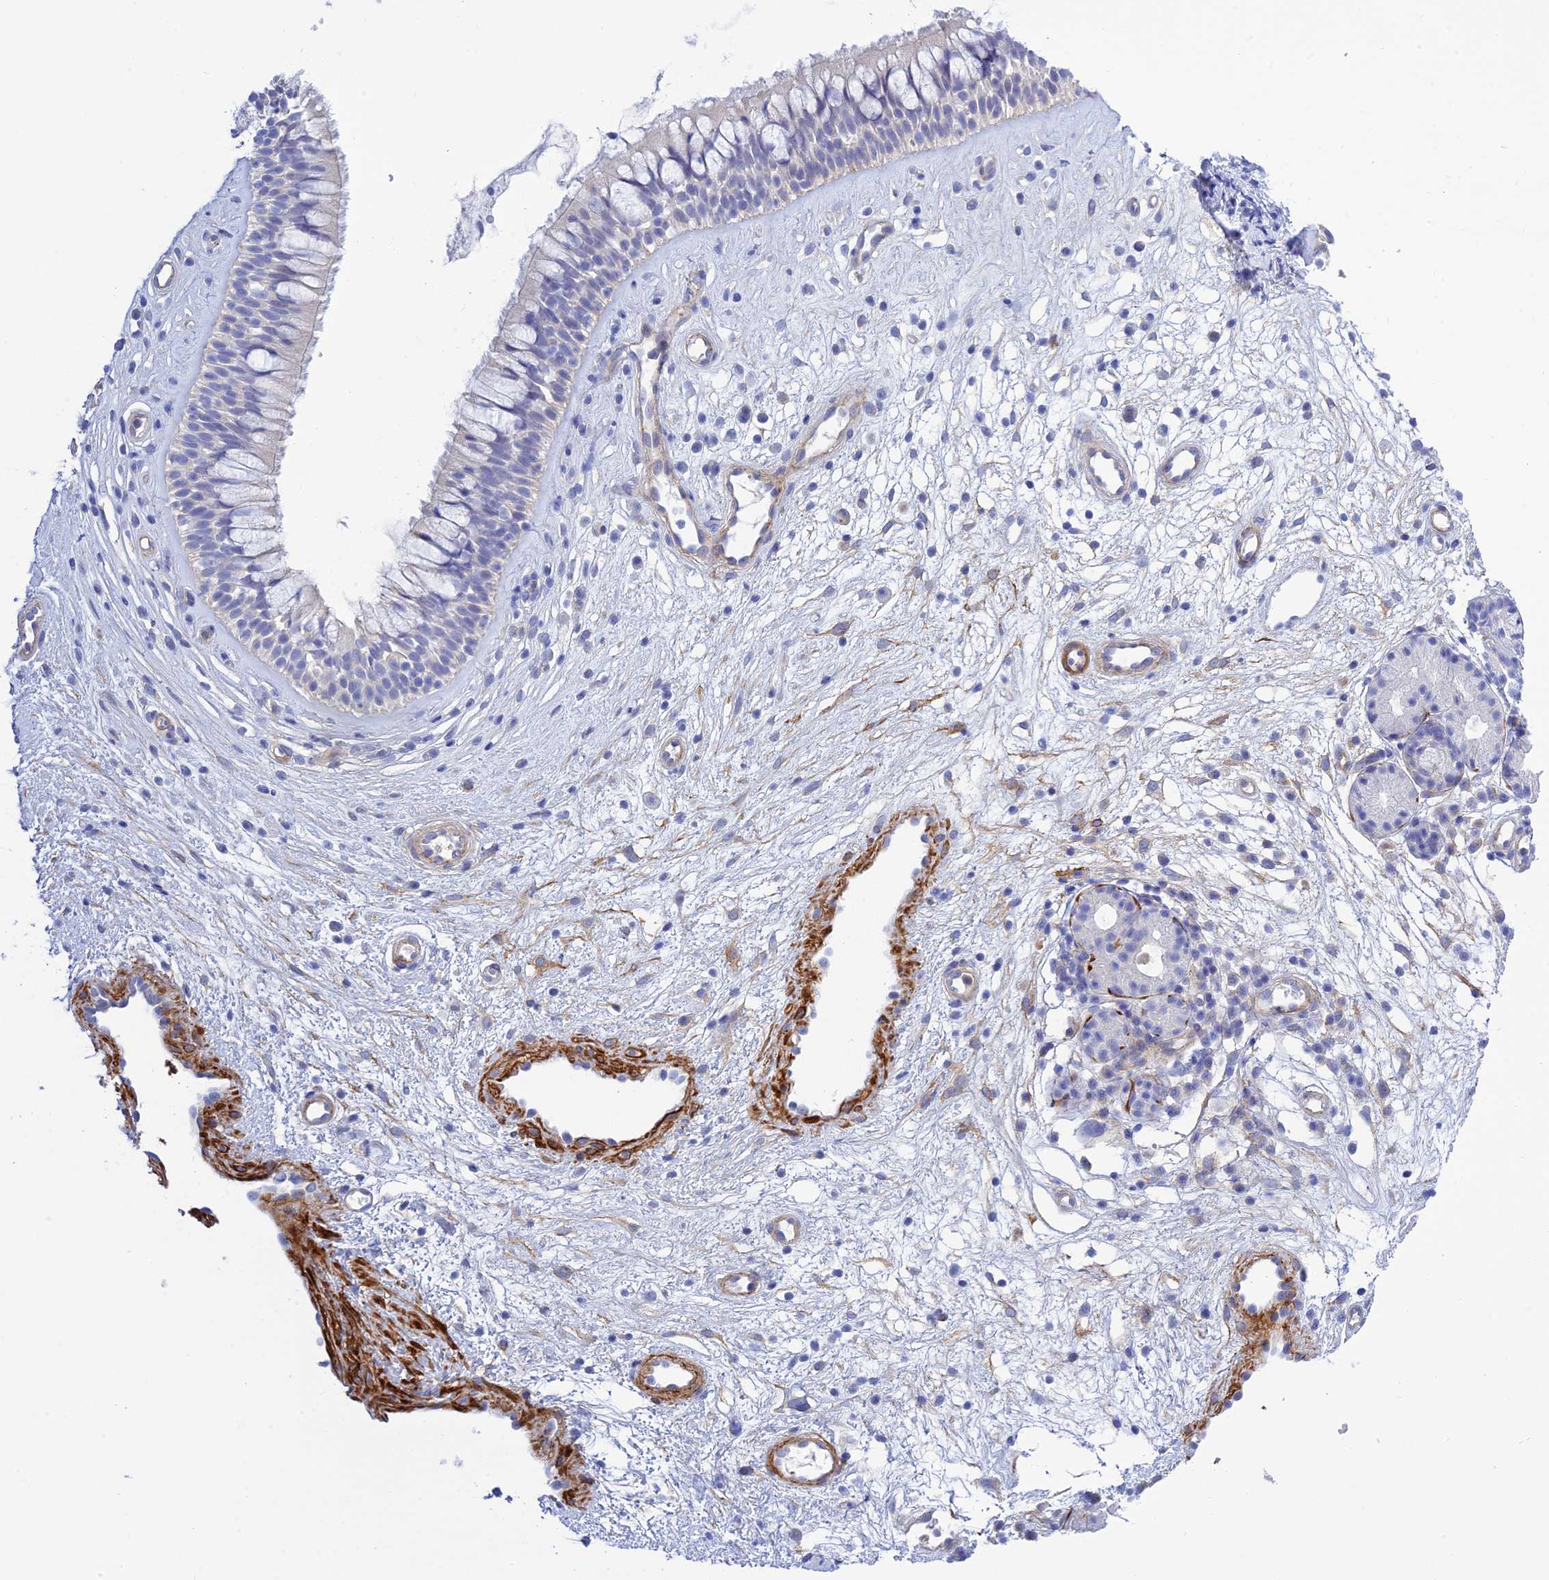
{"staining": {"intensity": "negative", "quantity": "none", "location": "none"}, "tissue": "nasopharynx", "cell_type": "Respiratory epithelial cells", "image_type": "normal", "snomed": [{"axis": "morphology", "description": "Normal tissue, NOS"}, {"axis": "topography", "description": "Nasopharynx"}], "caption": "An immunohistochemistry (IHC) micrograph of normal nasopharynx is shown. There is no staining in respiratory epithelial cells of nasopharynx. The staining is performed using DAB brown chromogen with nuclei counter-stained in using hematoxylin.", "gene": "ZDHHC16", "patient": {"sex": "male", "age": 32}}